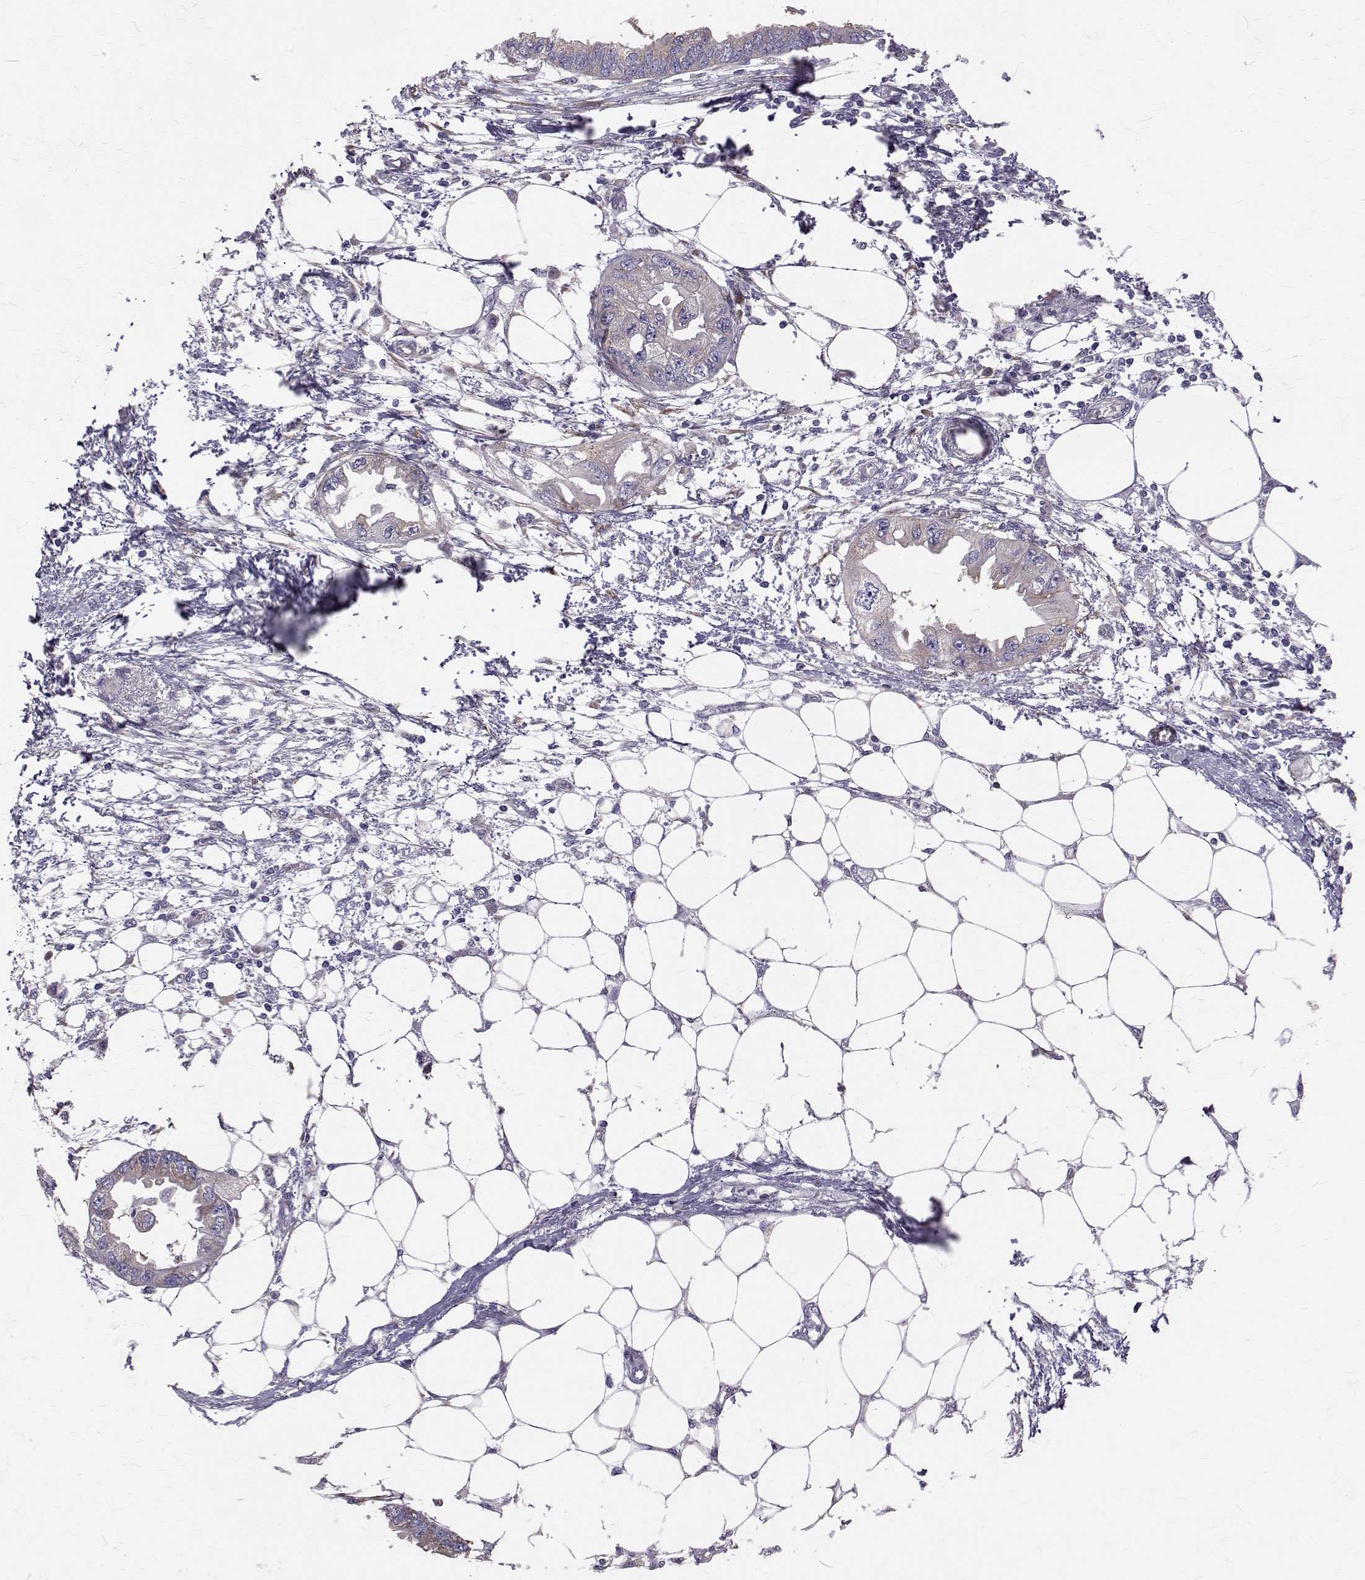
{"staining": {"intensity": "weak", "quantity": "25%-75%", "location": "cytoplasmic/membranous"}, "tissue": "endometrial cancer", "cell_type": "Tumor cells", "image_type": "cancer", "snomed": [{"axis": "morphology", "description": "Adenocarcinoma, NOS"}, {"axis": "morphology", "description": "Adenocarcinoma, metastatic, NOS"}, {"axis": "topography", "description": "Adipose tissue"}, {"axis": "topography", "description": "Endometrium"}], "caption": "Immunohistochemistry (IHC) photomicrograph of neoplastic tissue: endometrial cancer (adenocarcinoma) stained using immunohistochemistry (IHC) shows low levels of weak protein expression localized specifically in the cytoplasmic/membranous of tumor cells, appearing as a cytoplasmic/membranous brown color.", "gene": "ARFGAP1", "patient": {"sex": "female", "age": 67}}